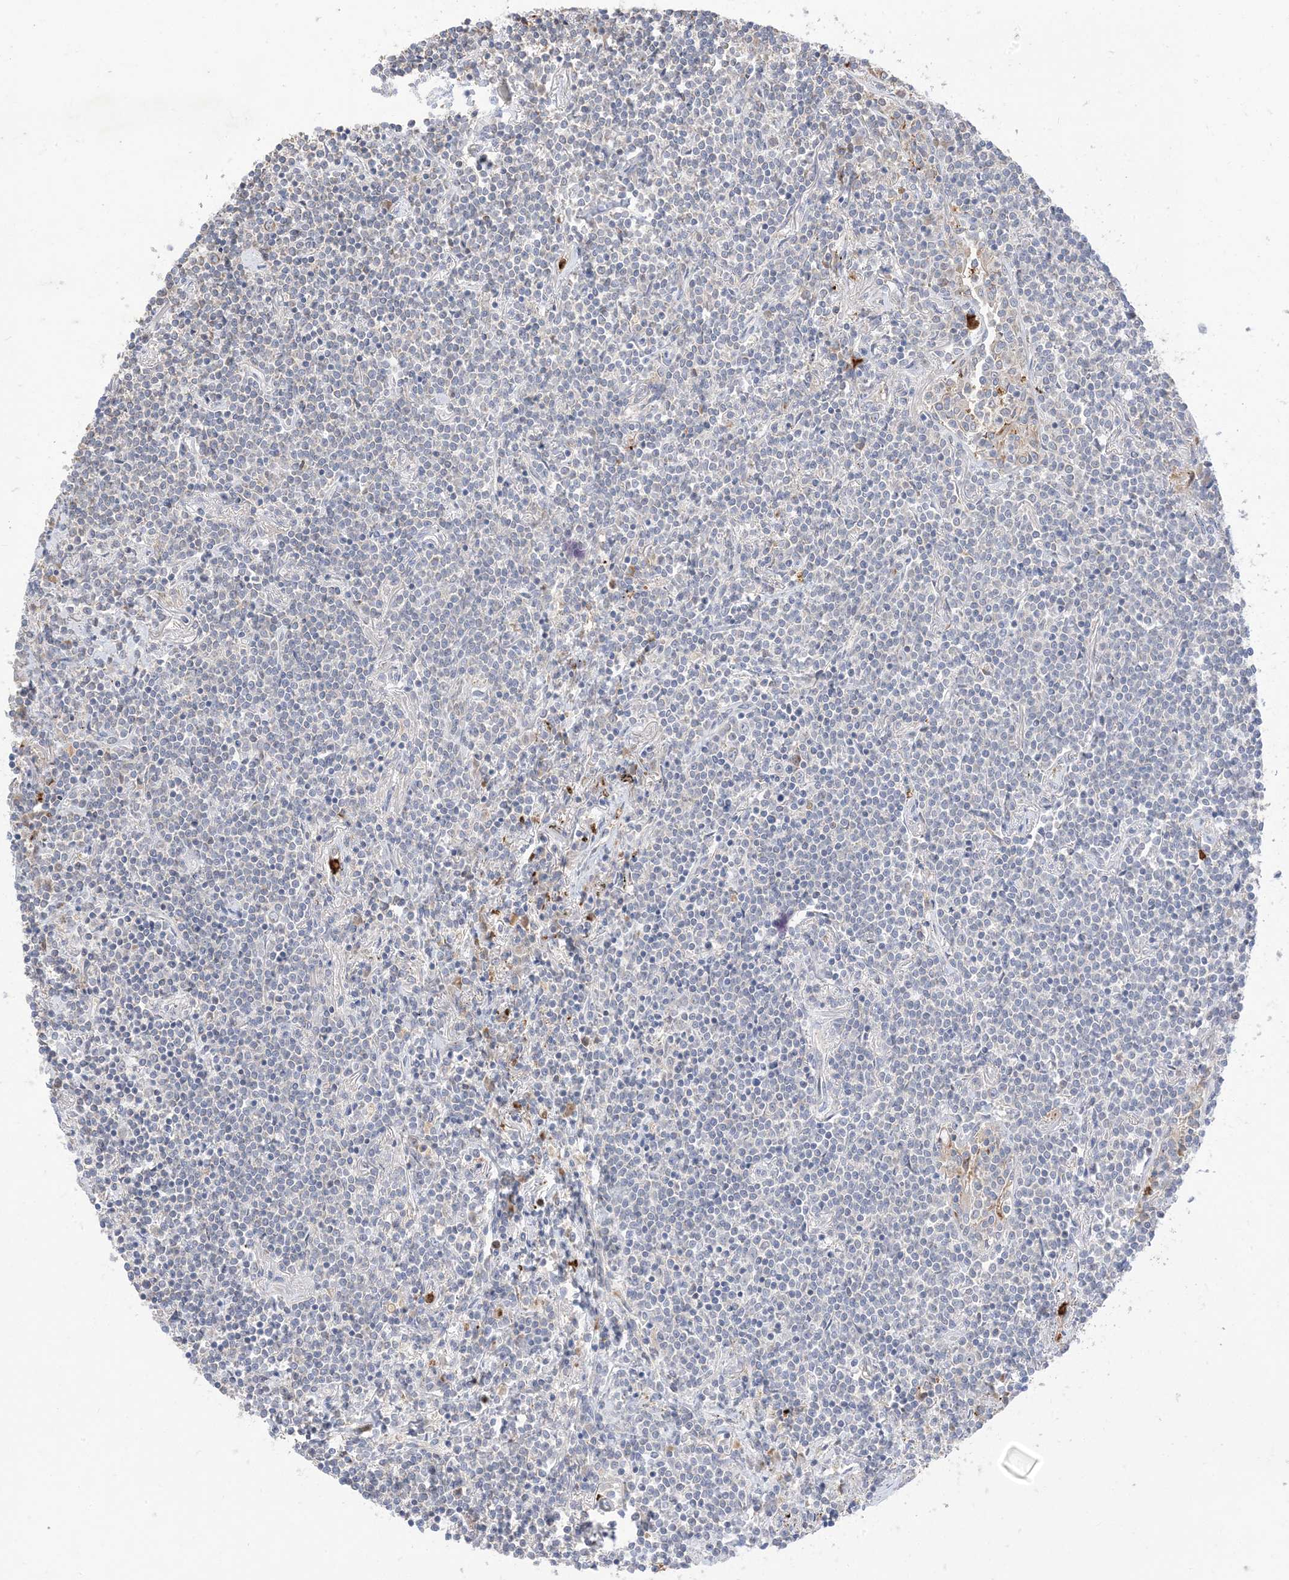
{"staining": {"intensity": "negative", "quantity": "none", "location": "none"}, "tissue": "lymphoma", "cell_type": "Tumor cells", "image_type": "cancer", "snomed": [{"axis": "morphology", "description": "Malignant lymphoma, non-Hodgkin's type, Low grade"}, {"axis": "topography", "description": "Lung"}], "caption": "Tumor cells are negative for brown protein staining in malignant lymphoma, non-Hodgkin's type (low-grade). (DAB immunohistochemistry with hematoxylin counter stain).", "gene": "DPP9", "patient": {"sex": "female", "age": 71}}